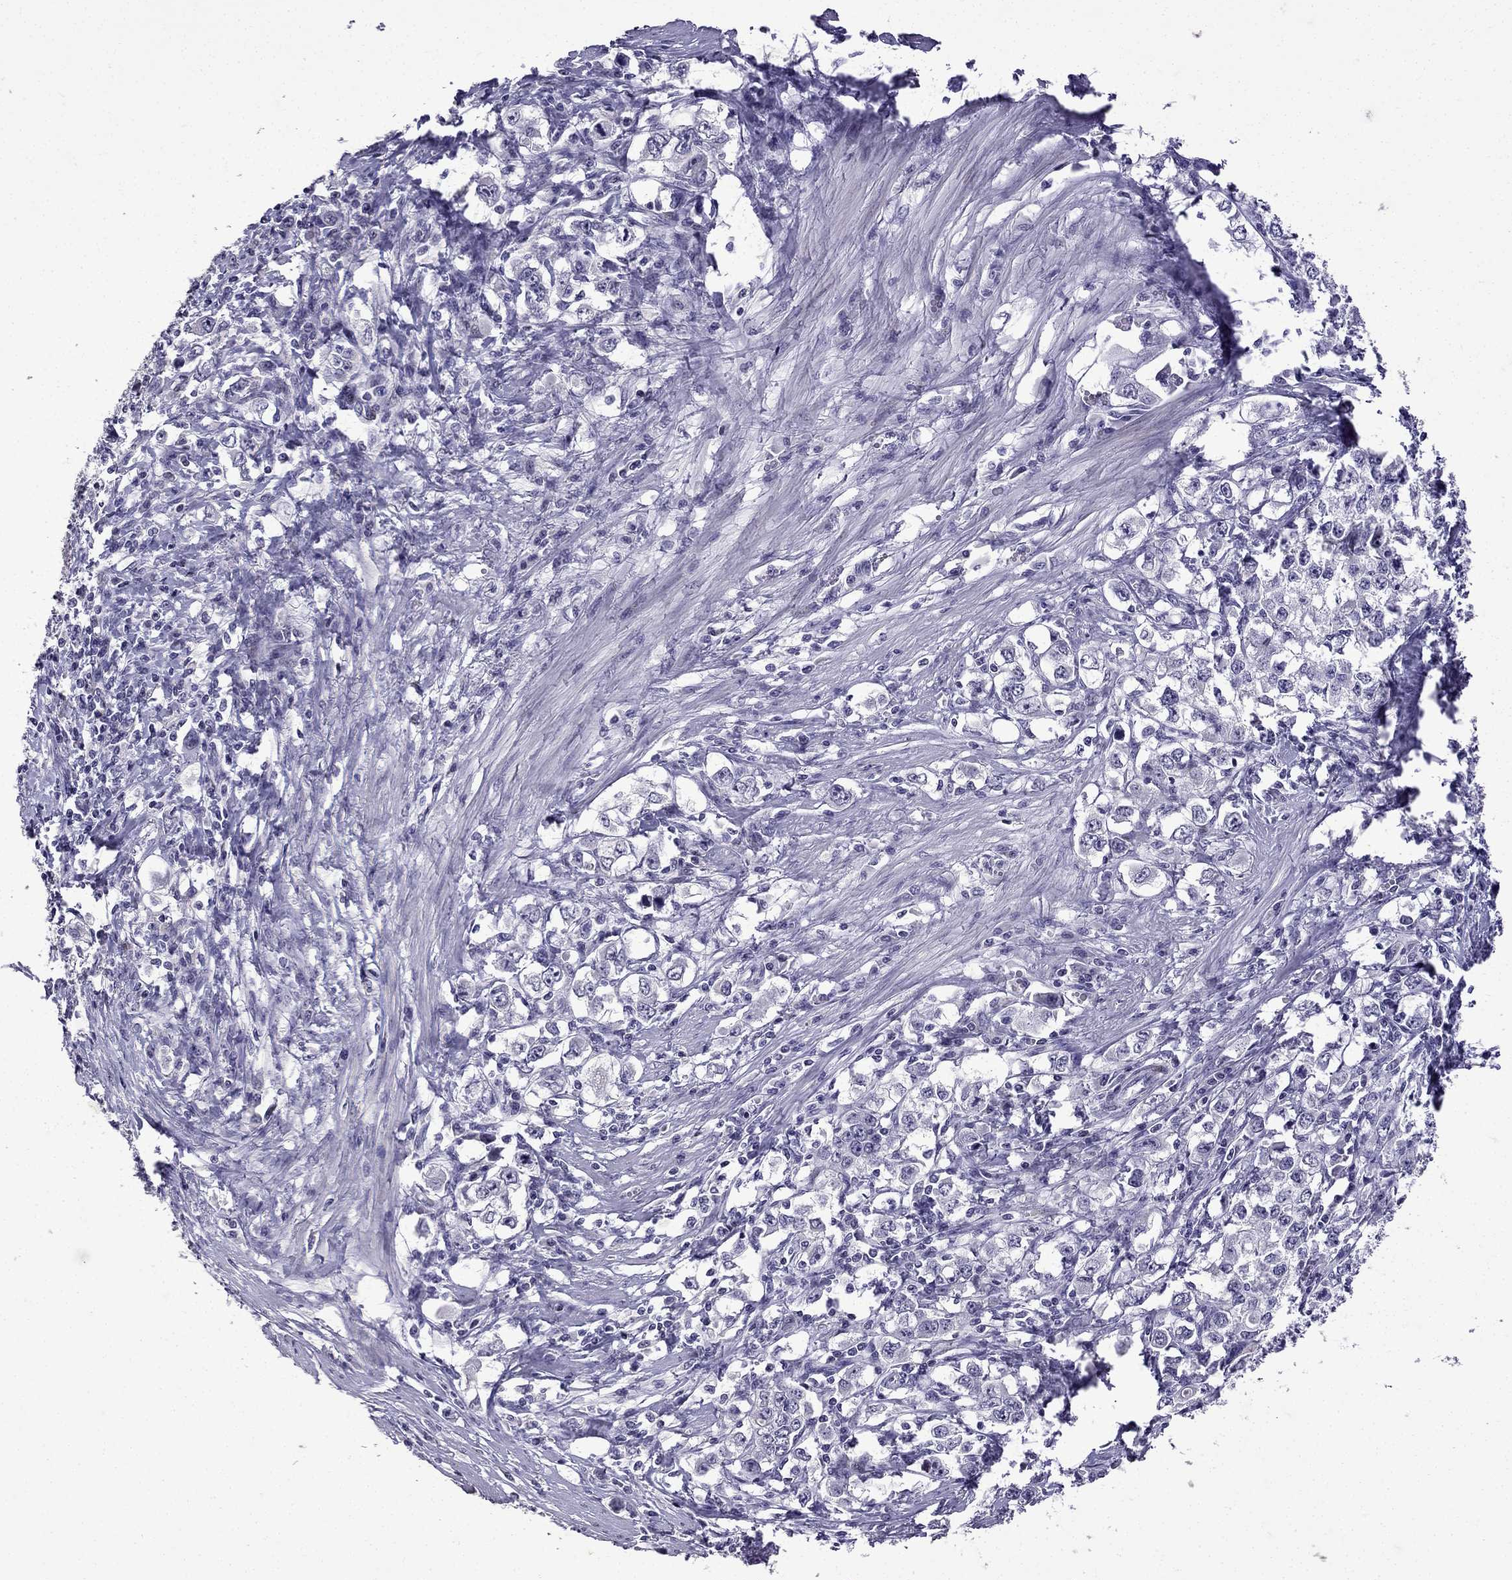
{"staining": {"intensity": "negative", "quantity": "none", "location": "none"}, "tissue": "stomach cancer", "cell_type": "Tumor cells", "image_type": "cancer", "snomed": [{"axis": "morphology", "description": "Adenocarcinoma, NOS"}, {"axis": "topography", "description": "Stomach, lower"}], "caption": "Protein analysis of stomach cancer exhibits no significant positivity in tumor cells.", "gene": "TTN", "patient": {"sex": "female", "age": 72}}